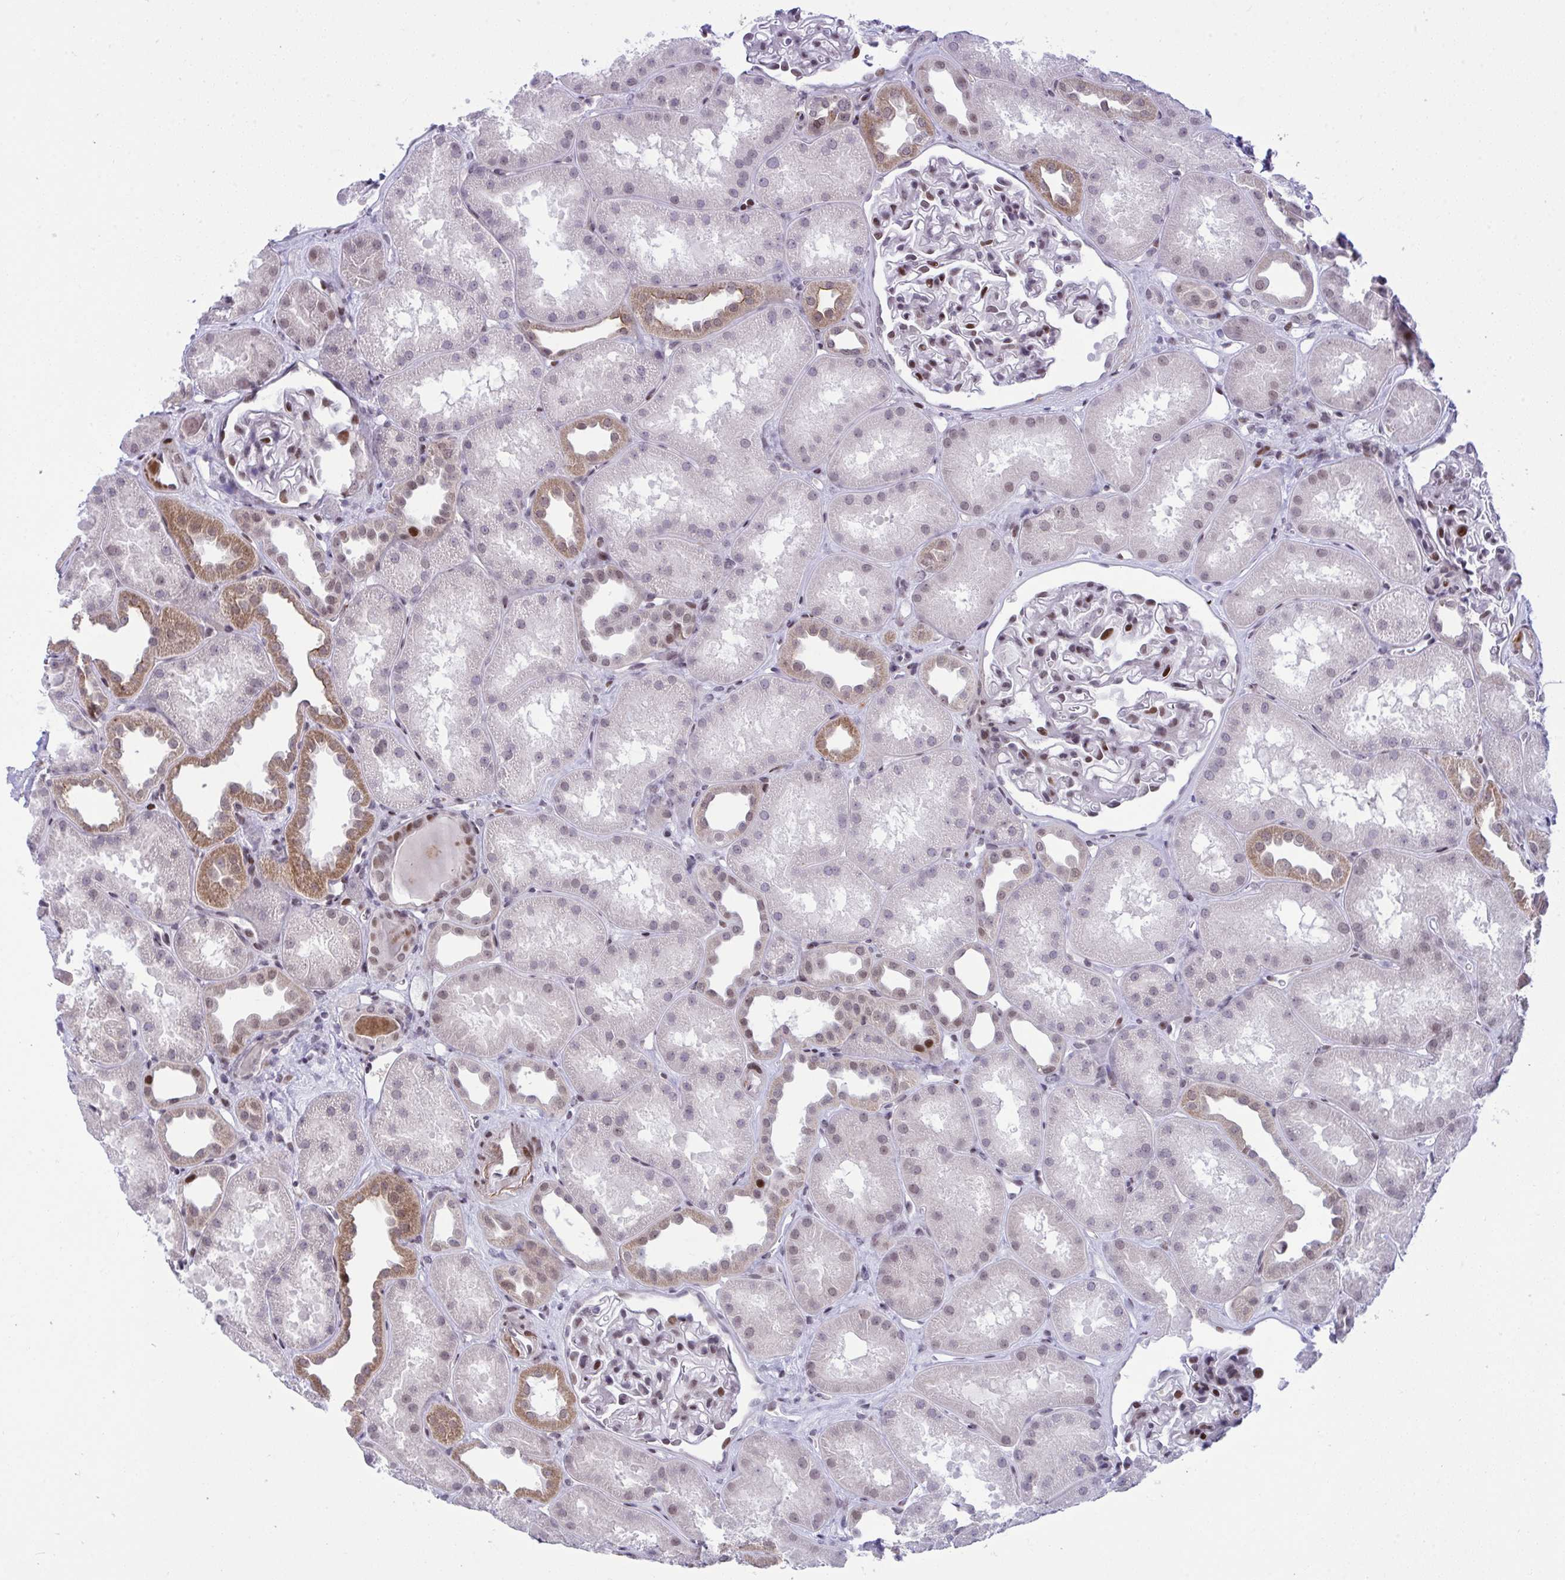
{"staining": {"intensity": "moderate", "quantity": "25%-75%", "location": "nuclear"}, "tissue": "kidney", "cell_type": "Cells in glomeruli", "image_type": "normal", "snomed": [{"axis": "morphology", "description": "Normal tissue, NOS"}, {"axis": "topography", "description": "Kidney"}], "caption": "Immunohistochemical staining of unremarkable kidney shows 25%-75% levels of moderate nuclear protein staining in about 25%-75% of cells in glomeruli. The staining was performed using DAB (3,3'-diaminobenzidine) to visualize the protein expression in brown, while the nuclei were stained in blue with hematoxylin (Magnification: 20x).", "gene": "ZFHX3", "patient": {"sex": "male", "age": 61}}